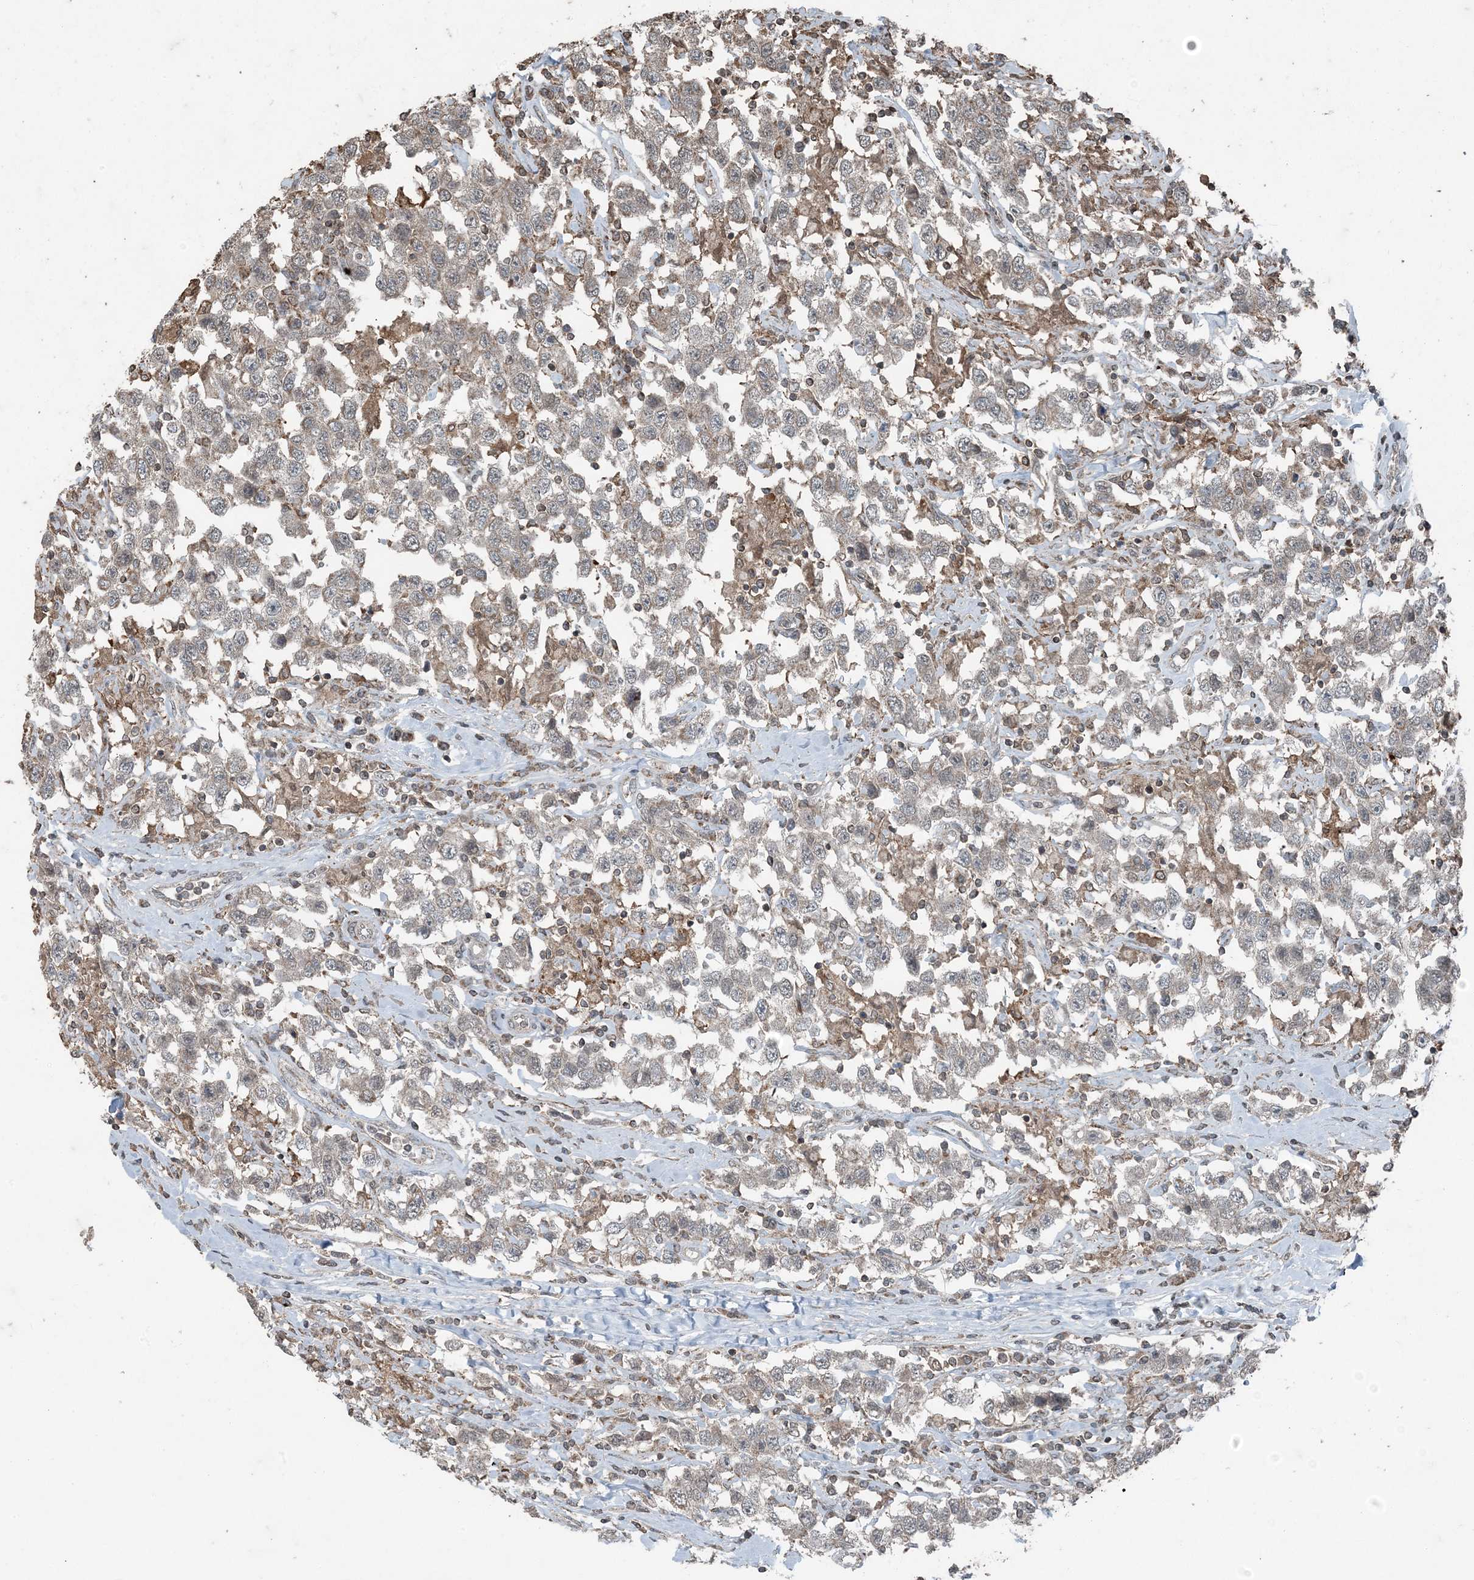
{"staining": {"intensity": "weak", "quantity": "25%-75%", "location": "cytoplasmic/membranous"}, "tissue": "testis cancer", "cell_type": "Tumor cells", "image_type": "cancer", "snomed": [{"axis": "morphology", "description": "Seminoma, NOS"}, {"axis": "topography", "description": "Testis"}], "caption": "Immunohistochemical staining of human testis seminoma shows low levels of weak cytoplasmic/membranous protein expression in approximately 25%-75% of tumor cells.", "gene": "GNL1", "patient": {"sex": "male", "age": 41}}